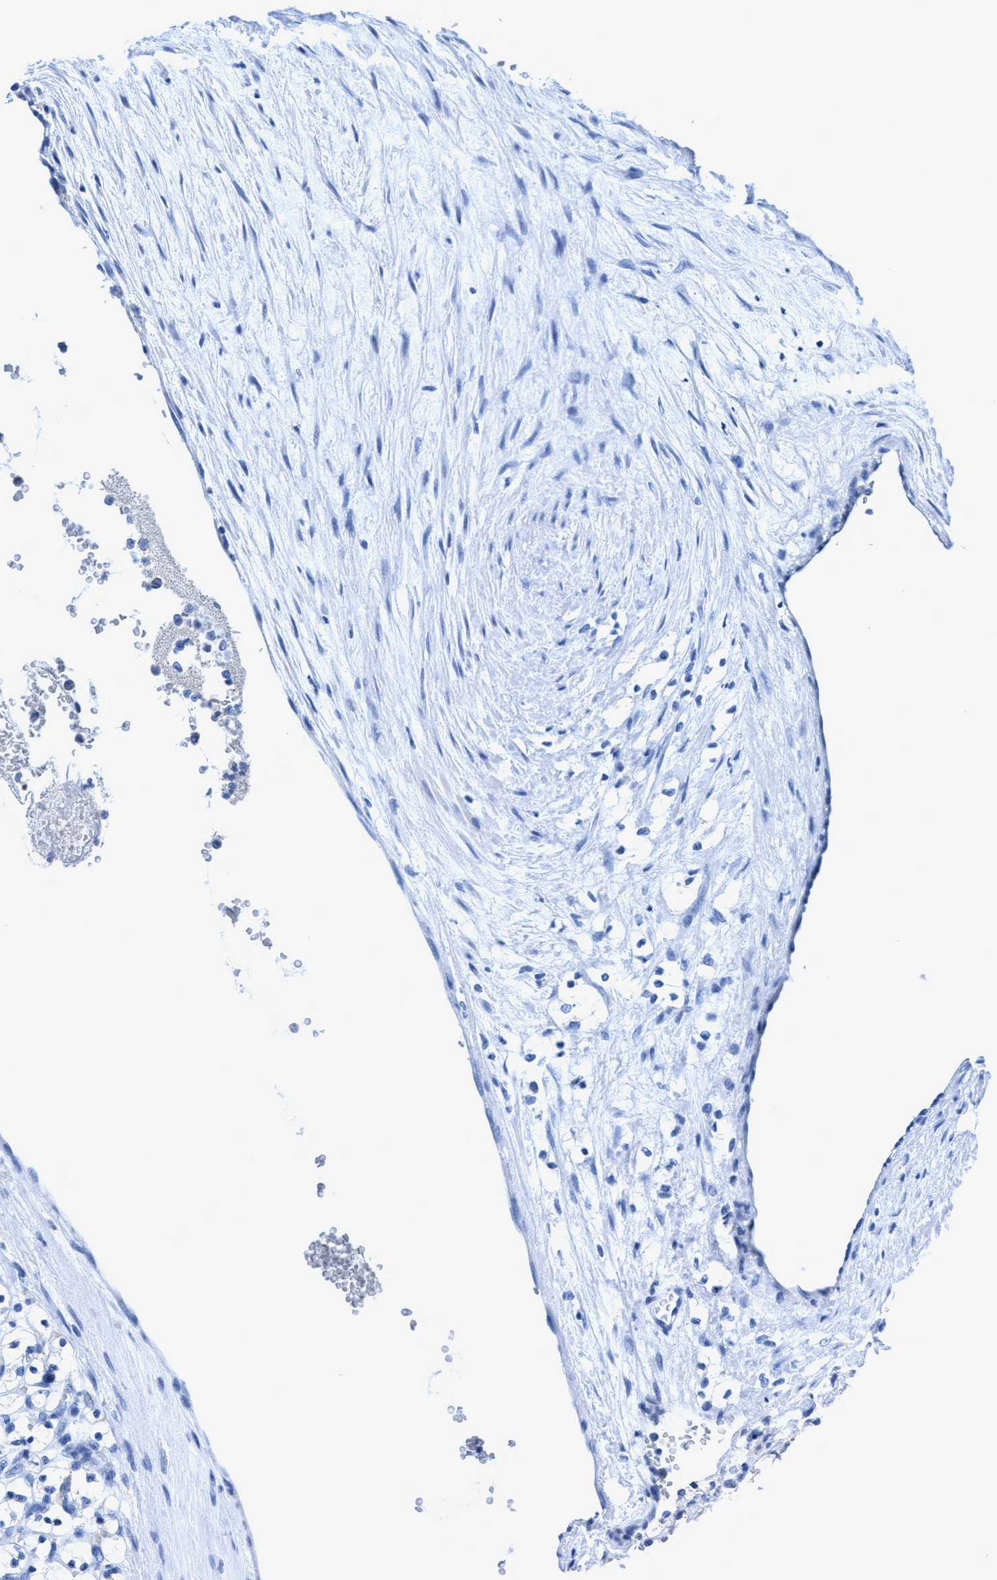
{"staining": {"intensity": "negative", "quantity": "none", "location": "none"}, "tissue": "renal cancer", "cell_type": "Tumor cells", "image_type": "cancer", "snomed": [{"axis": "morphology", "description": "Adenocarcinoma, NOS"}, {"axis": "topography", "description": "Kidney"}], "caption": "A histopathology image of adenocarcinoma (renal) stained for a protein displays no brown staining in tumor cells.", "gene": "DNAI1", "patient": {"sex": "female", "age": 69}}